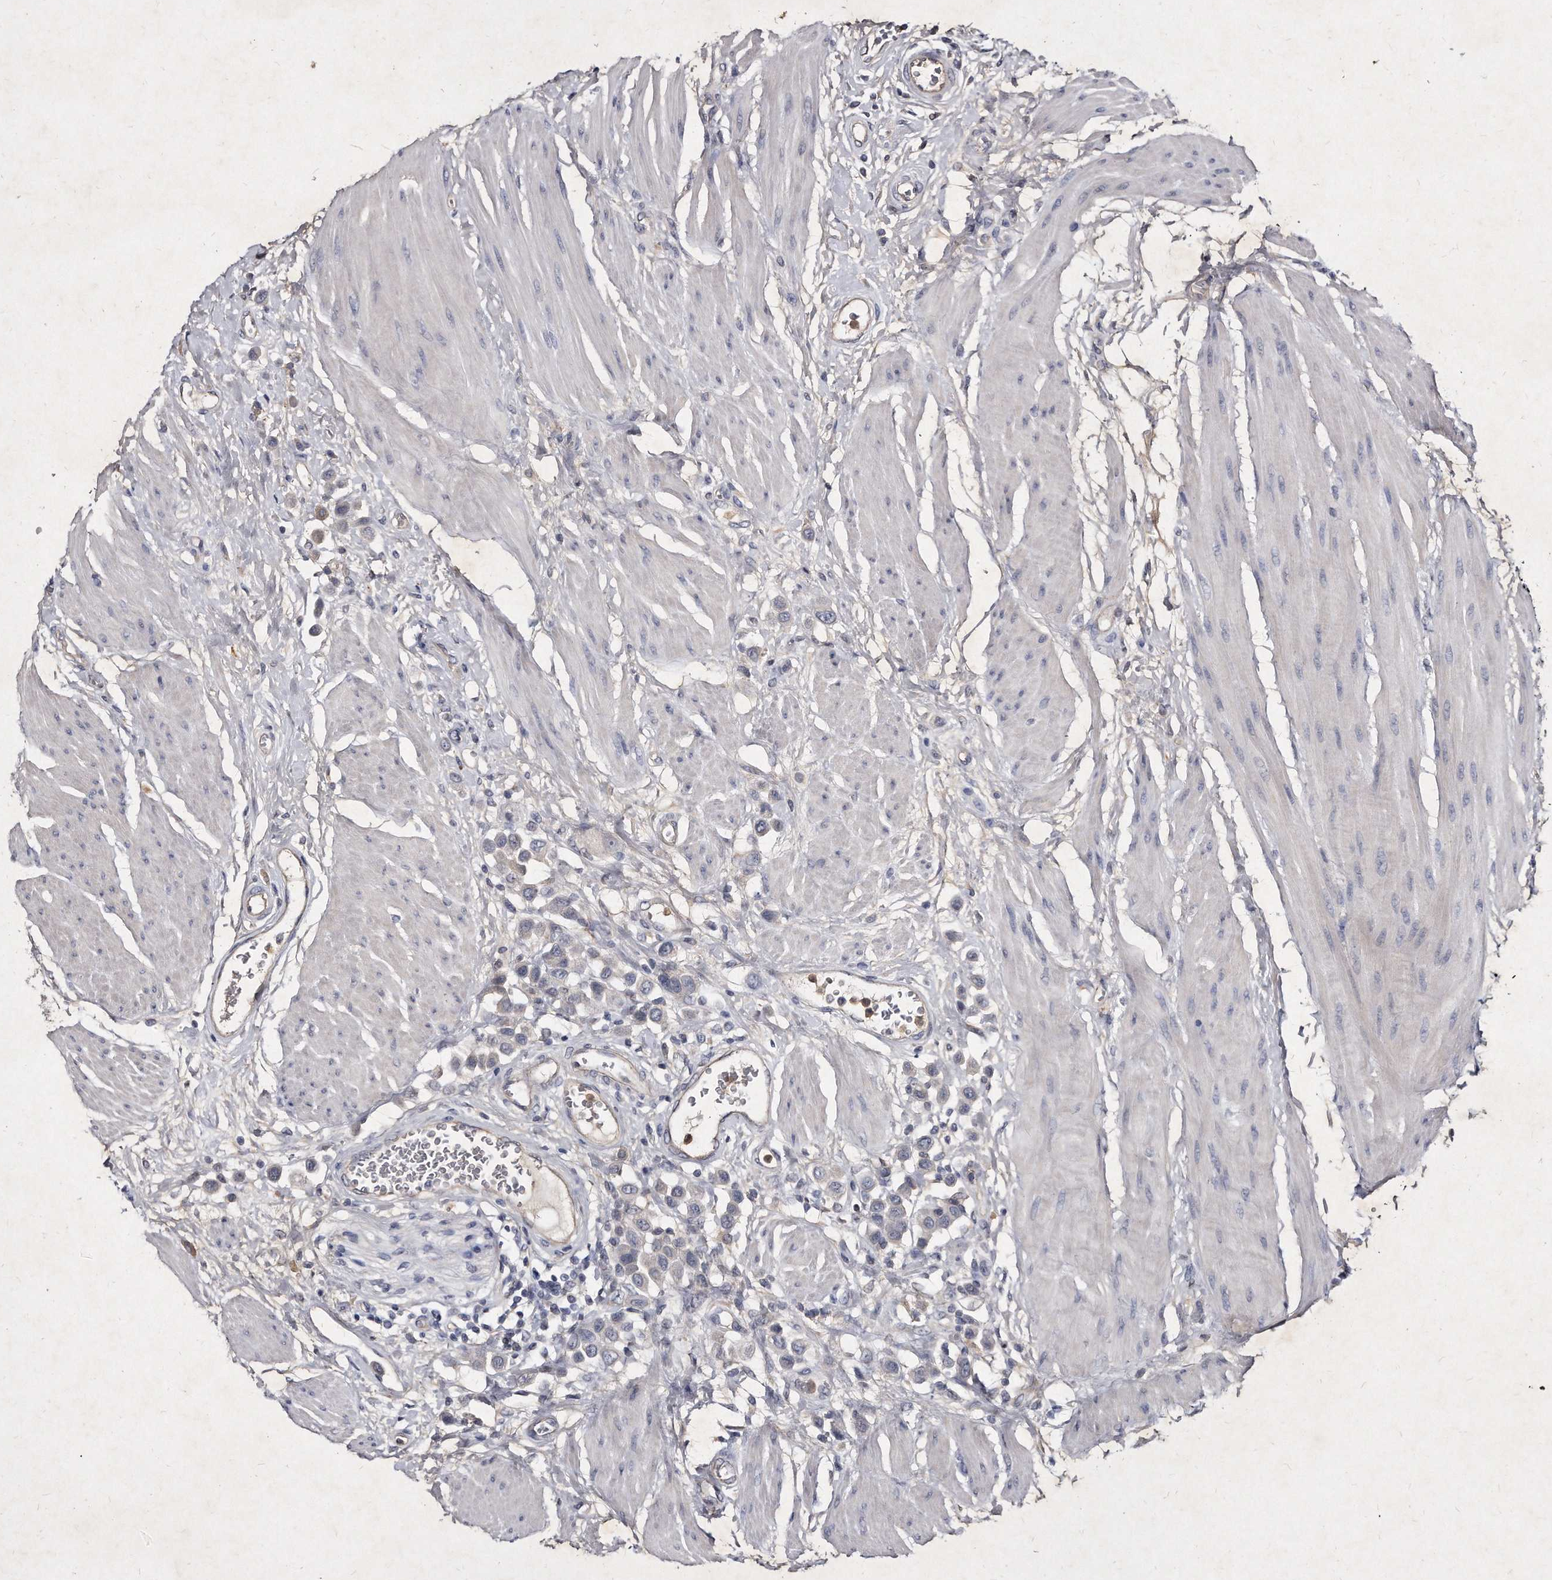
{"staining": {"intensity": "negative", "quantity": "none", "location": "none"}, "tissue": "urothelial cancer", "cell_type": "Tumor cells", "image_type": "cancer", "snomed": [{"axis": "morphology", "description": "Urothelial carcinoma, High grade"}, {"axis": "topography", "description": "Urinary bladder"}], "caption": "Protein analysis of urothelial cancer shows no significant staining in tumor cells.", "gene": "KLHDC3", "patient": {"sex": "male", "age": 50}}